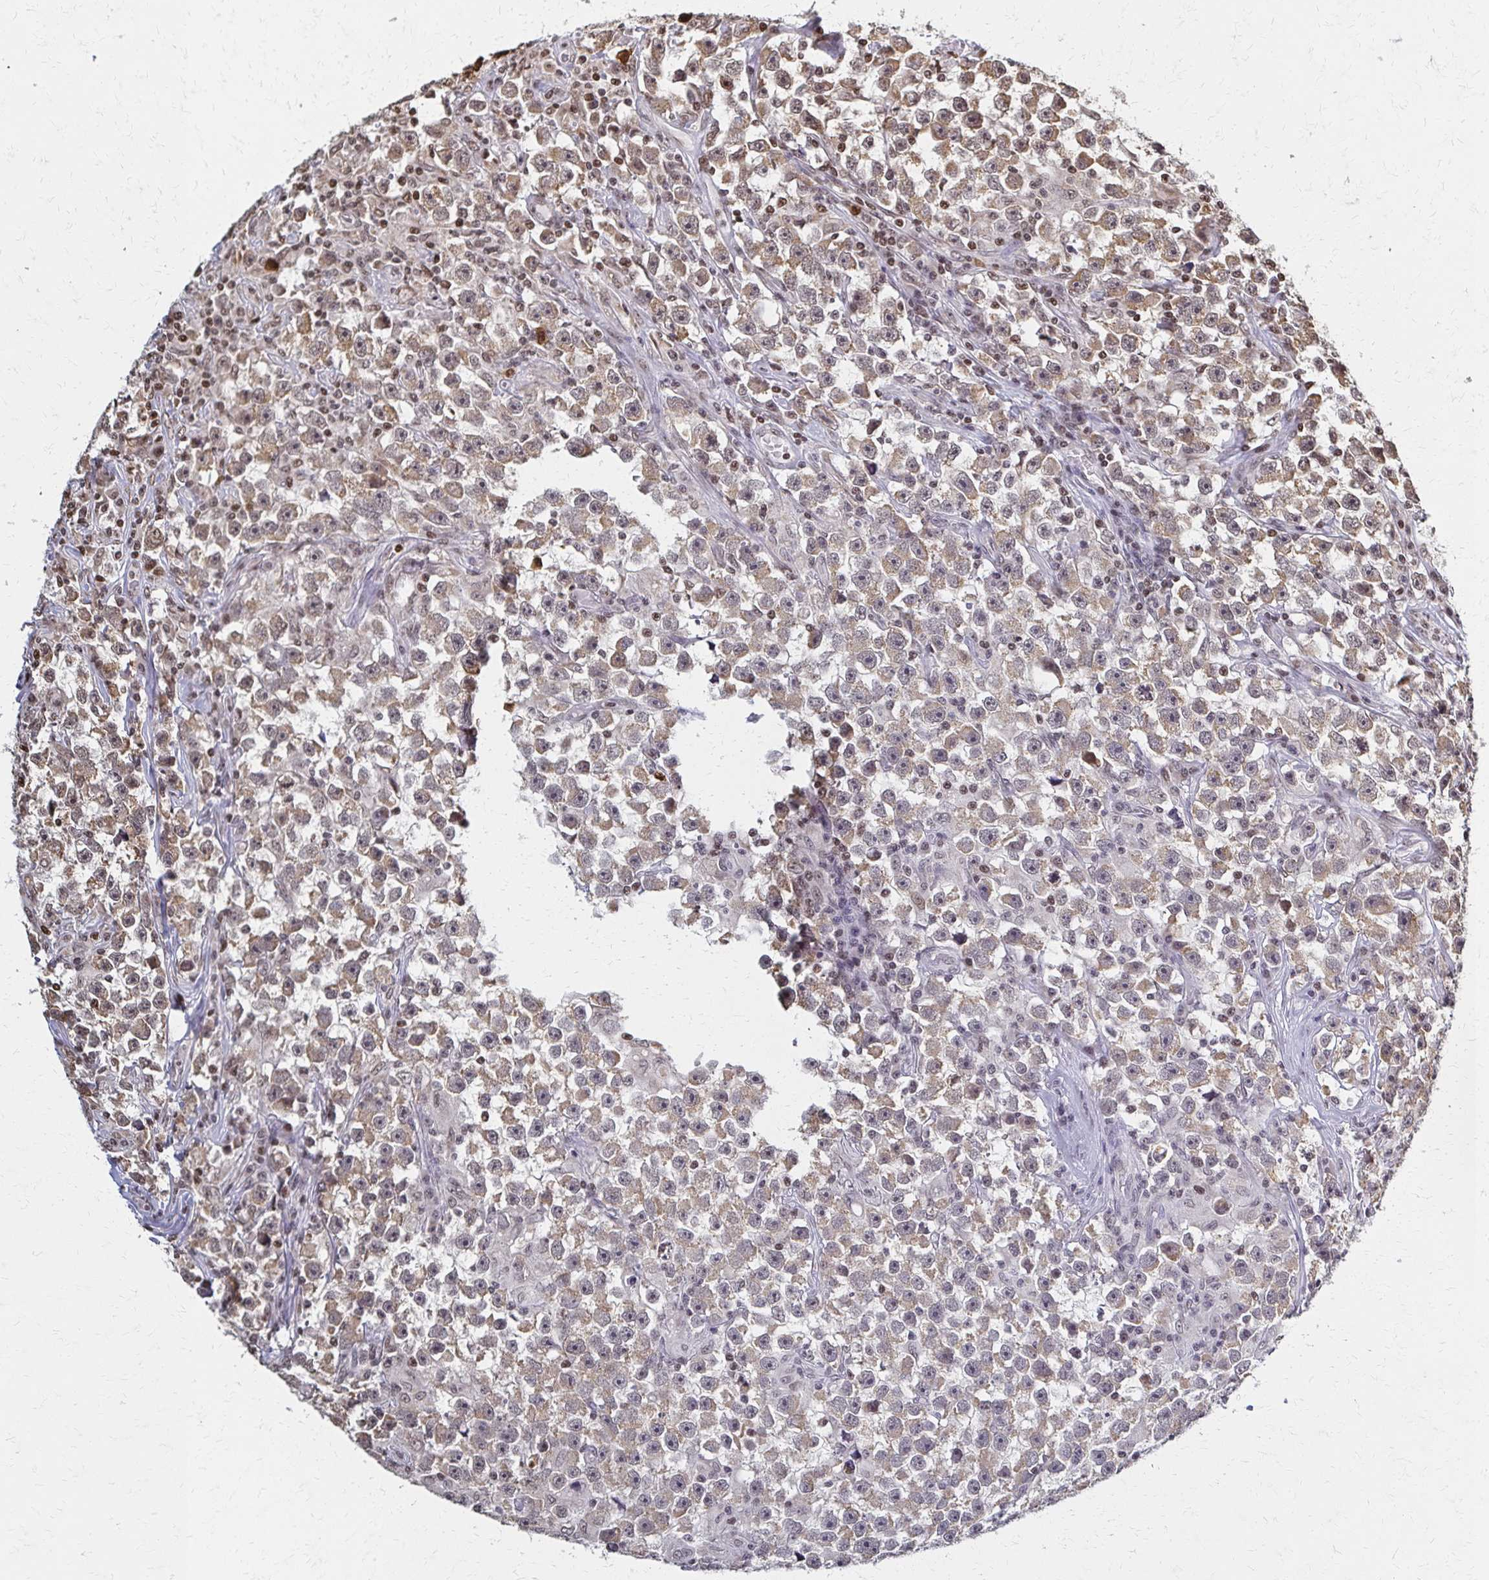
{"staining": {"intensity": "moderate", "quantity": ">75%", "location": "cytoplasmic/membranous,nuclear"}, "tissue": "testis cancer", "cell_type": "Tumor cells", "image_type": "cancer", "snomed": [{"axis": "morphology", "description": "Seminoma, NOS"}, {"axis": "topography", "description": "Testis"}], "caption": "Immunohistochemistry (IHC) micrograph of neoplastic tissue: seminoma (testis) stained using immunohistochemistry shows medium levels of moderate protein expression localized specifically in the cytoplasmic/membranous and nuclear of tumor cells, appearing as a cytoplasmic/membranous and nuclear brown color.", "gene": "HOXA9", "patient": {"sex": "male", "age": 33}}